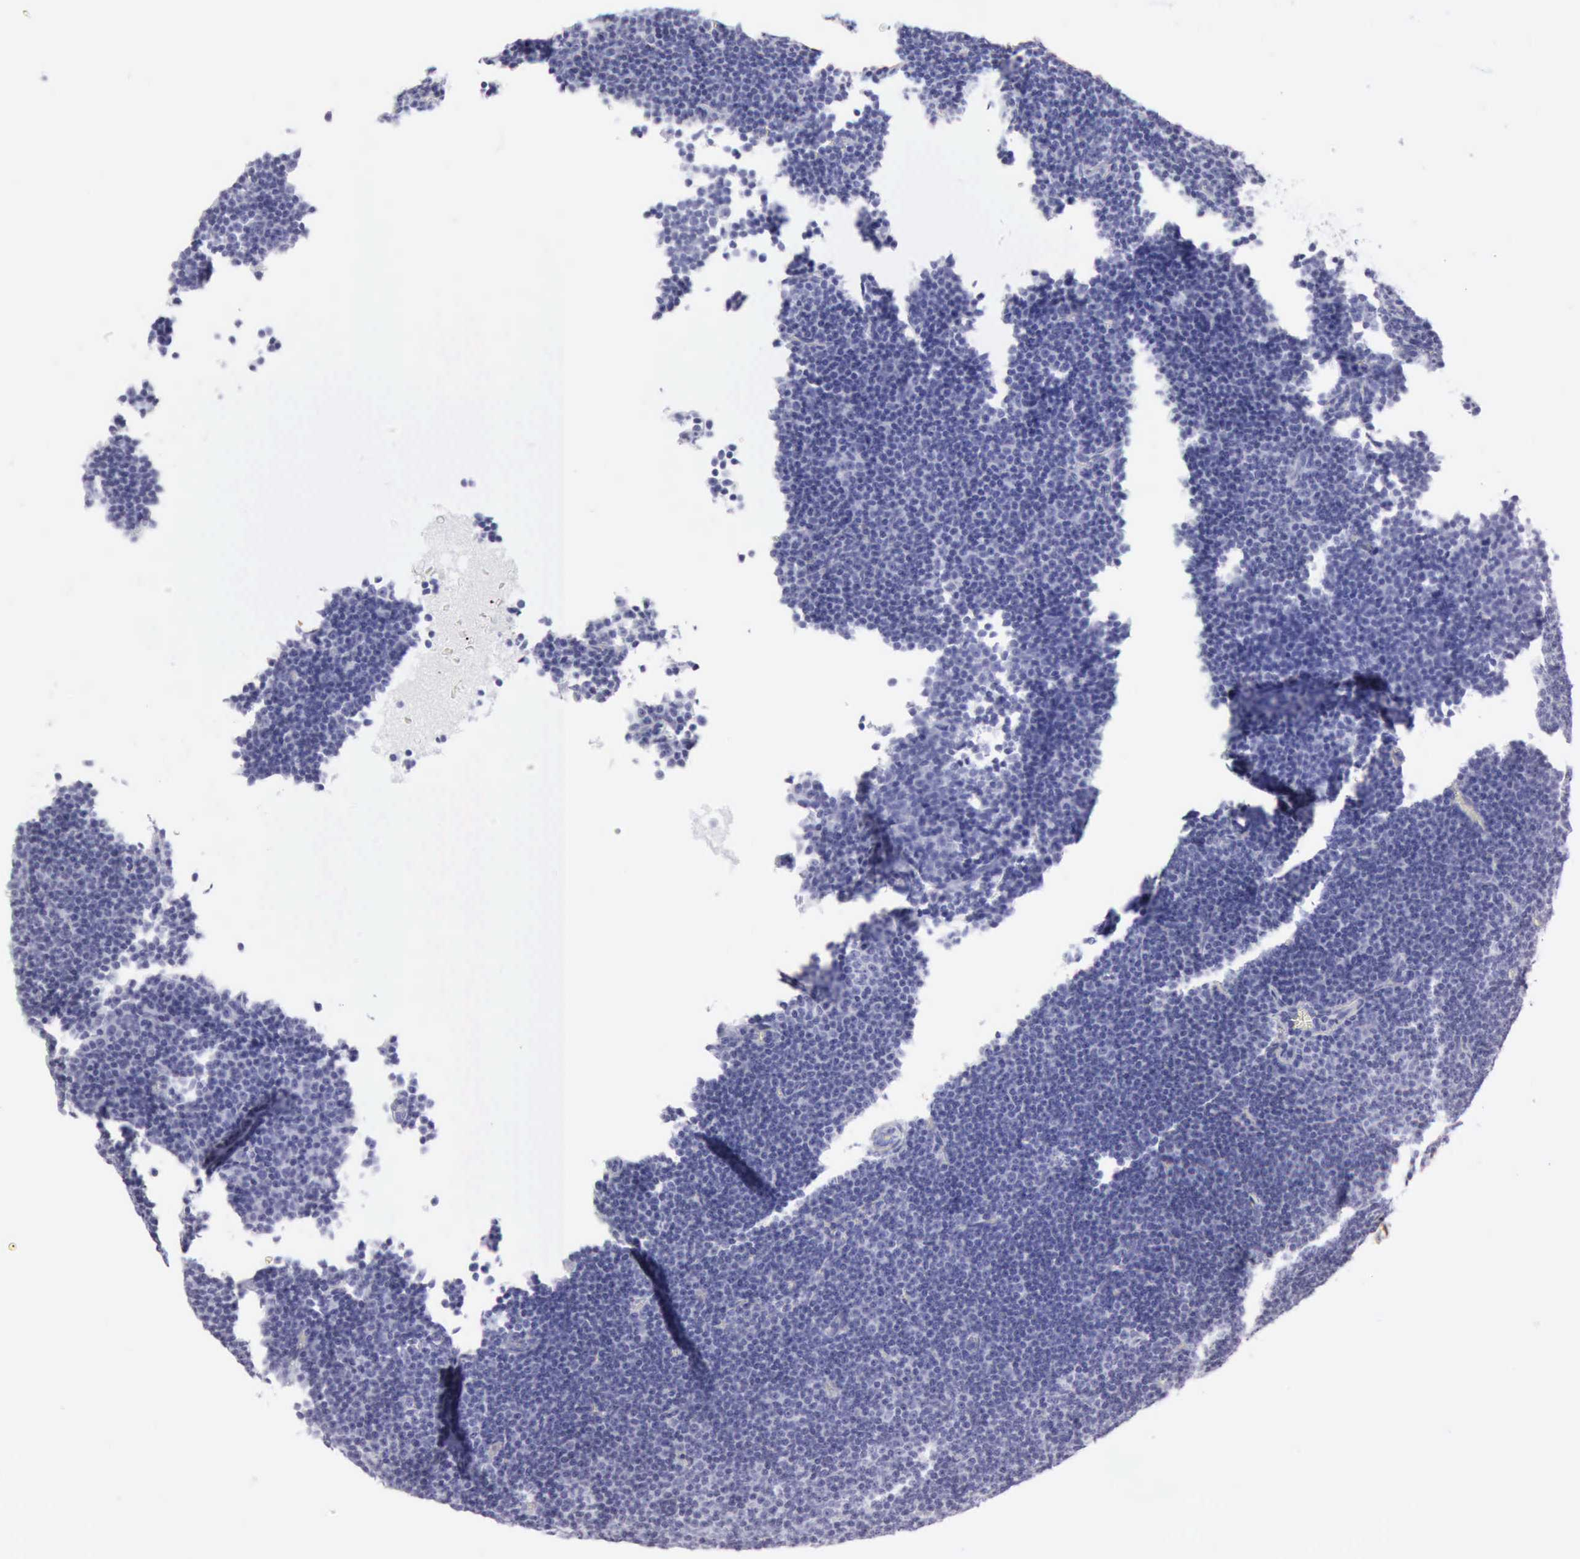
{"staining": {"intensity": "negative", "quantity": "none", "location": "none"}, "tissue": "lymphoma", "cell_type": "Tumor cells", "image_type": "cancer", "snomed": [{"axis": "morphology", "description": "Malignant lymphoma, non-Hodgkin's type, Low grade"}, {"axis": "topography", "description": "Lymph node"}], "caption": "Lymphoma was stained to show a protein in brown. There is no significant staining in tumor cells.", "gene": "NCAM1", "patient": {"sex": "male", "age": 57}}